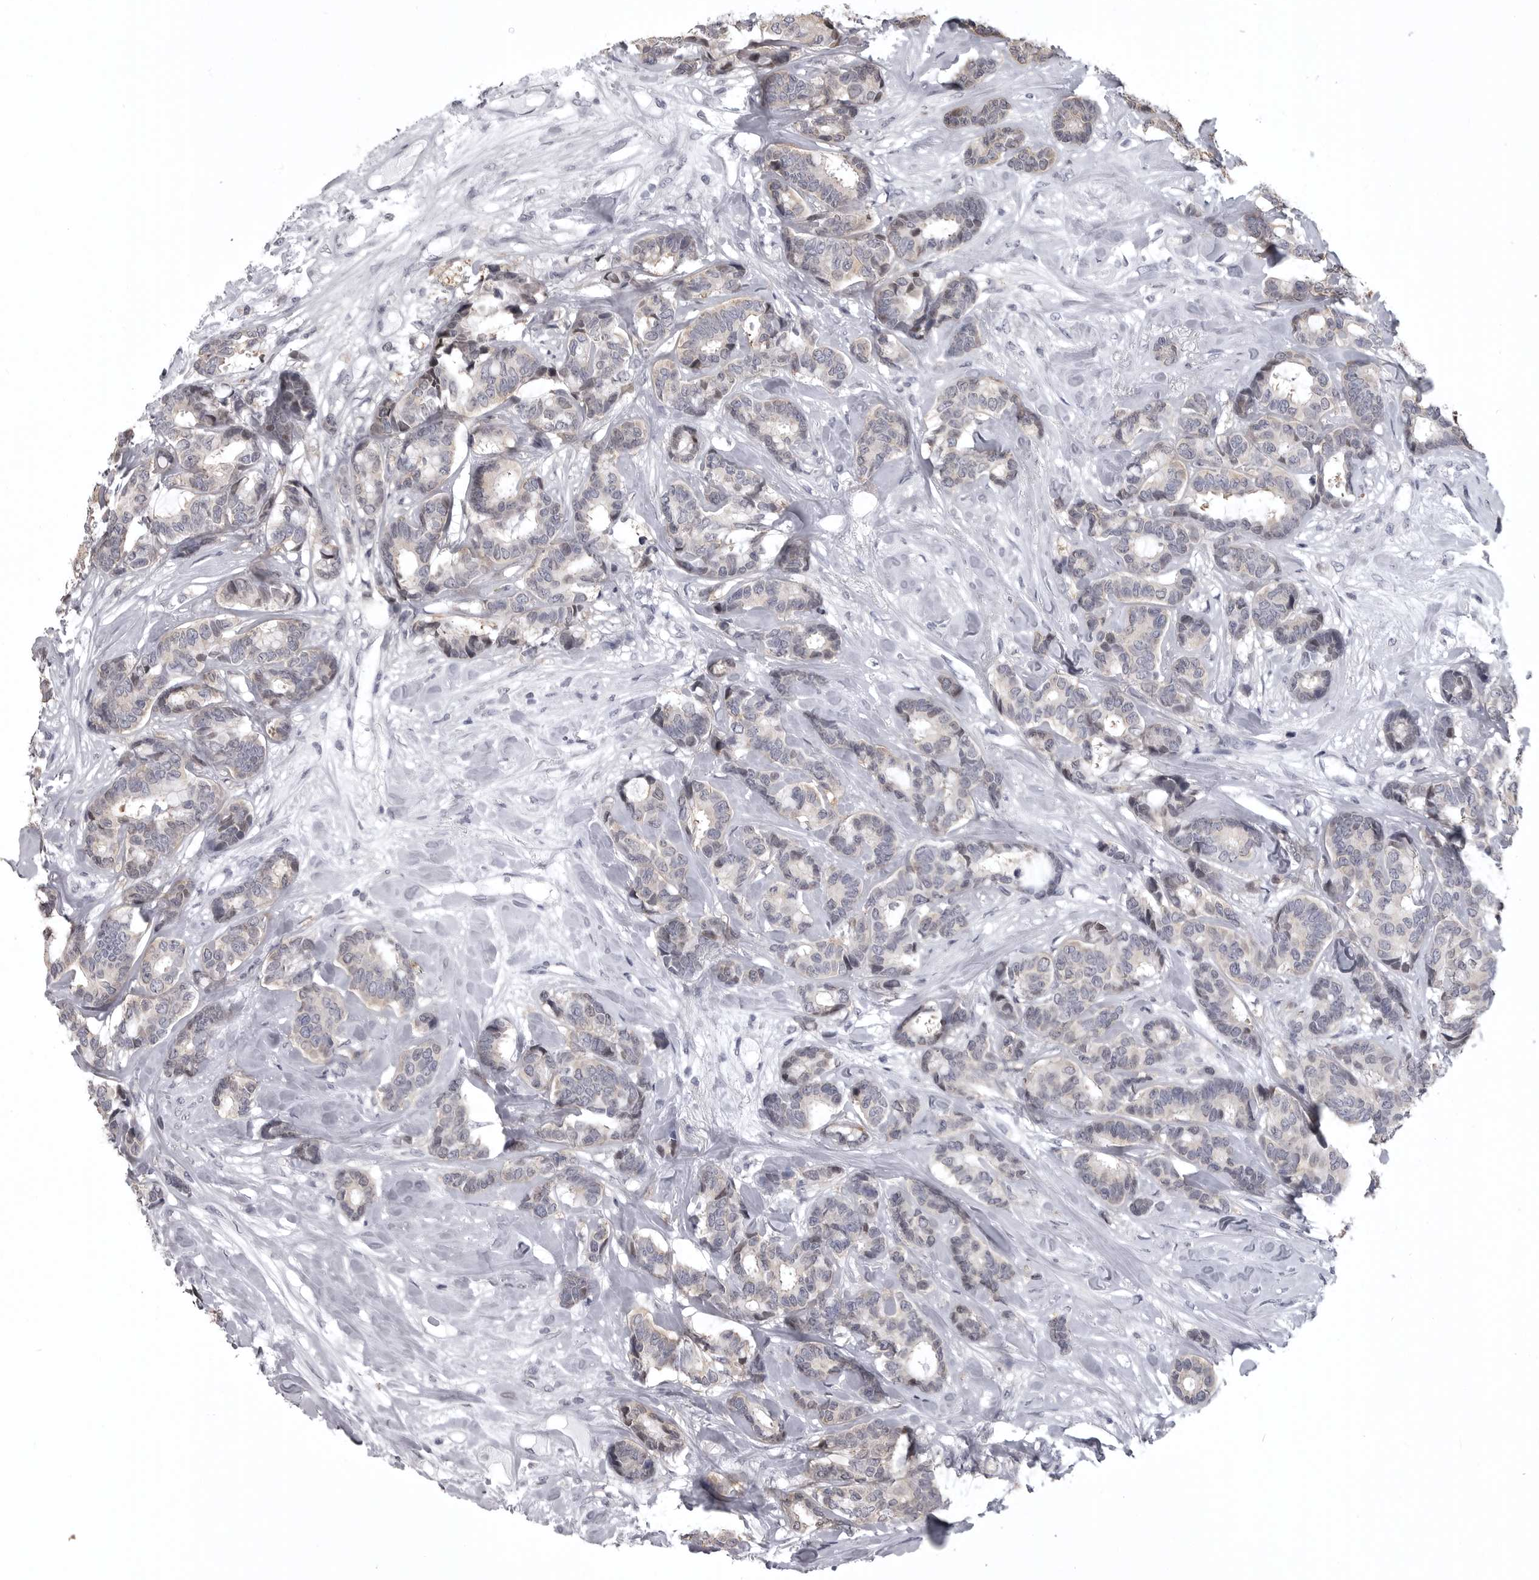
{"staining": {"intensity": "negative", "quantity": "none", "location": "none"}, "tissue": "breast cancer", "cell_type": "Tumor cells", "image_type": "cancer", "snomed": [{"axis": "morphology", "description": "Duct carcinoma"}, {"axis": "topography", "description": "Breast"}], "caption": "This is an immunohistochemistry micrograph of human breast invasive ductal carcinoma. There is no expression in tumor cells.", "gene": "SNX16", "patient": {"sex": "female", "age": 87}}